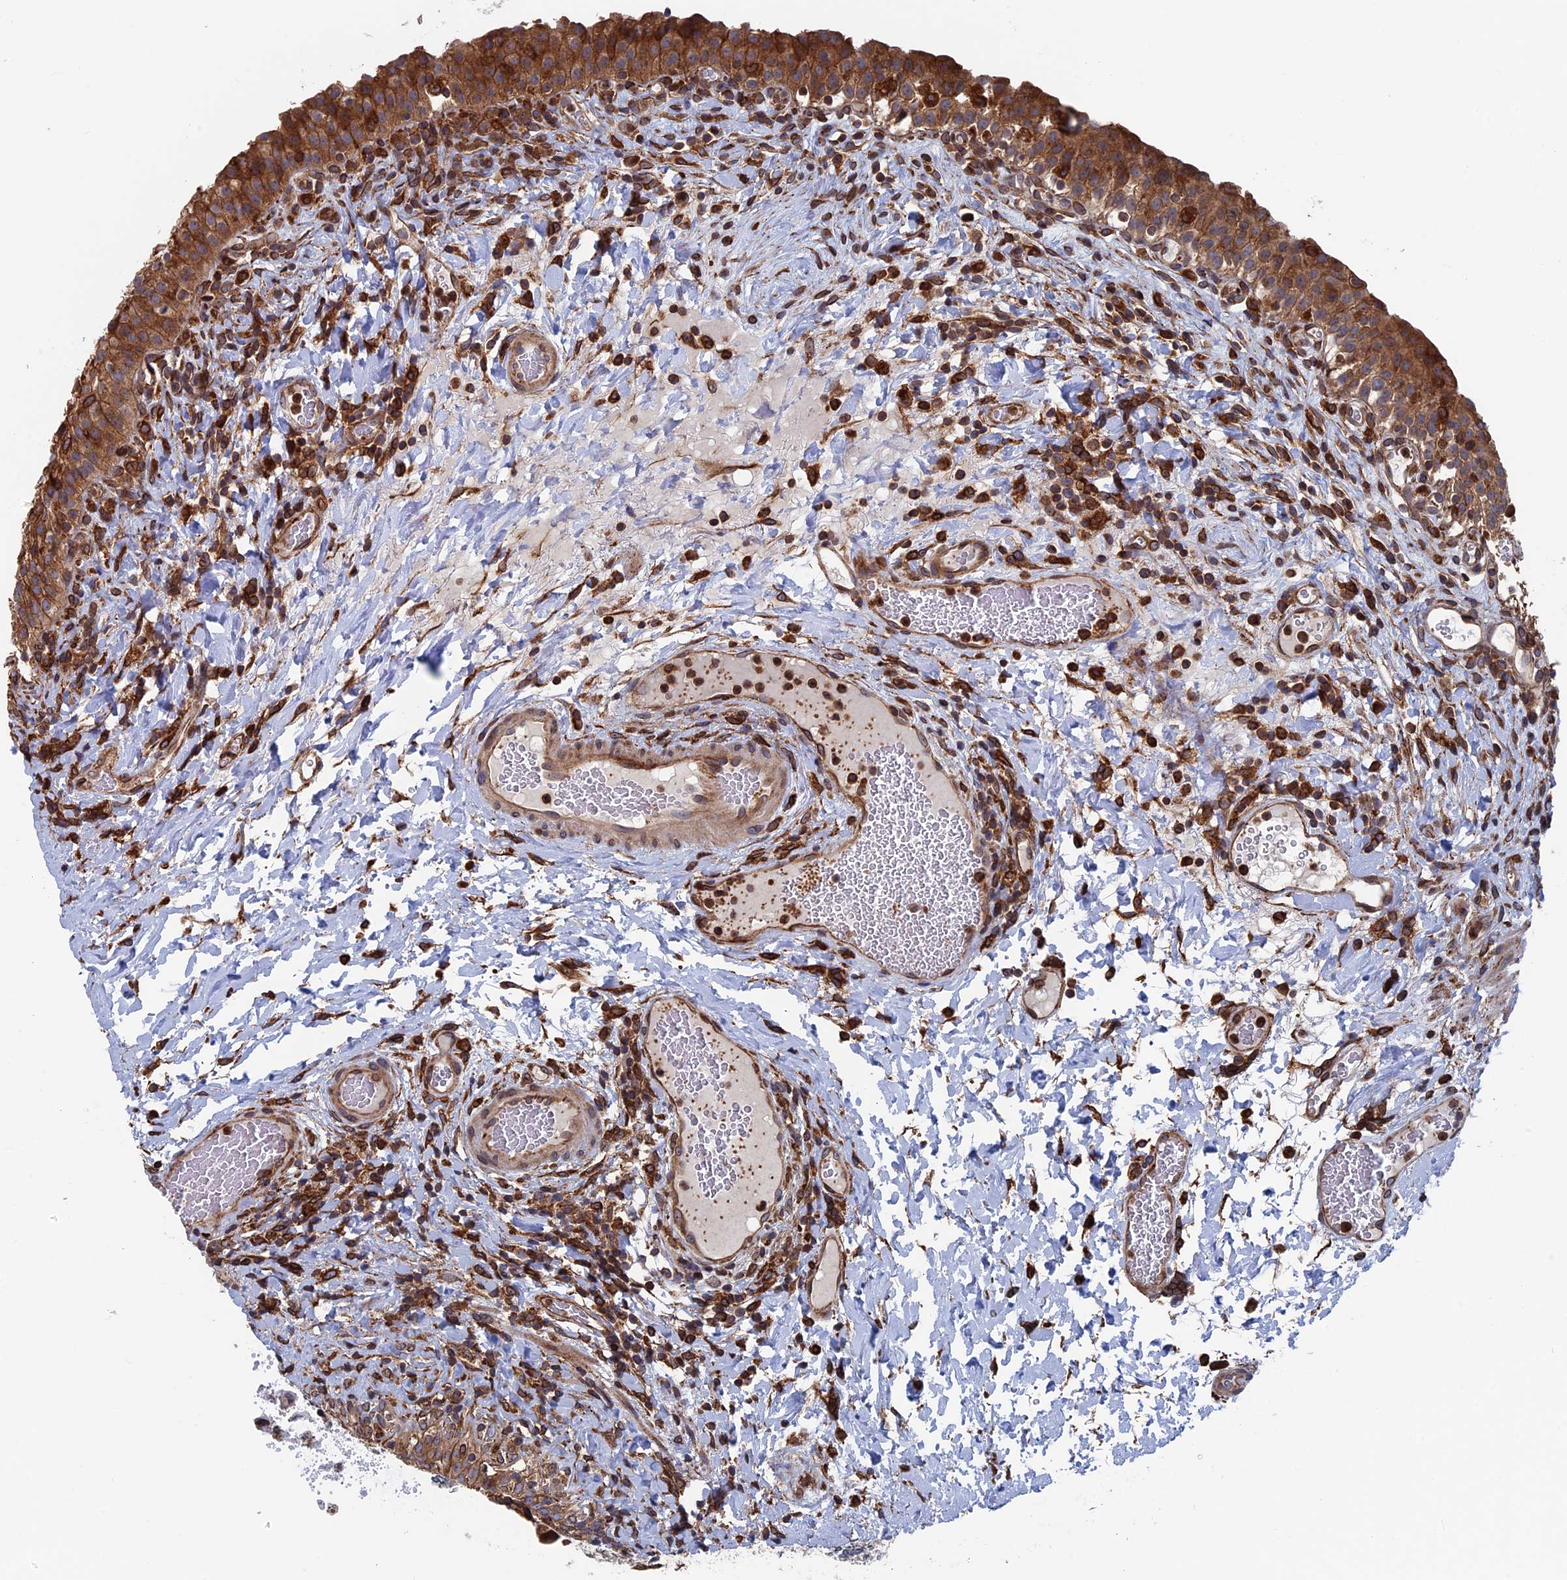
{"staining": {"intensity": "strong", "quantity": ">75%", "location": "cytoplasmic/membranous"}, "tissue": "urinary bladder", "cell_type": "Urothelial cells", "image_type": "normal", "snomed": [{"axis": "morphology", "description": "Normal tissue, NOS"}, {"axis": "morphology", "description": "Inflammation, NOS"}, {"axis": "topography", "description": "Urinary bladder"}], "caption": "Urinary bladder stained with a brown dye demonstrates strong cytoplasmic/membranous positive staining in approximately >75% of urothelial cells.", "gene": "RPUSD1", "patient": {"sex": "male", "age": 64}}